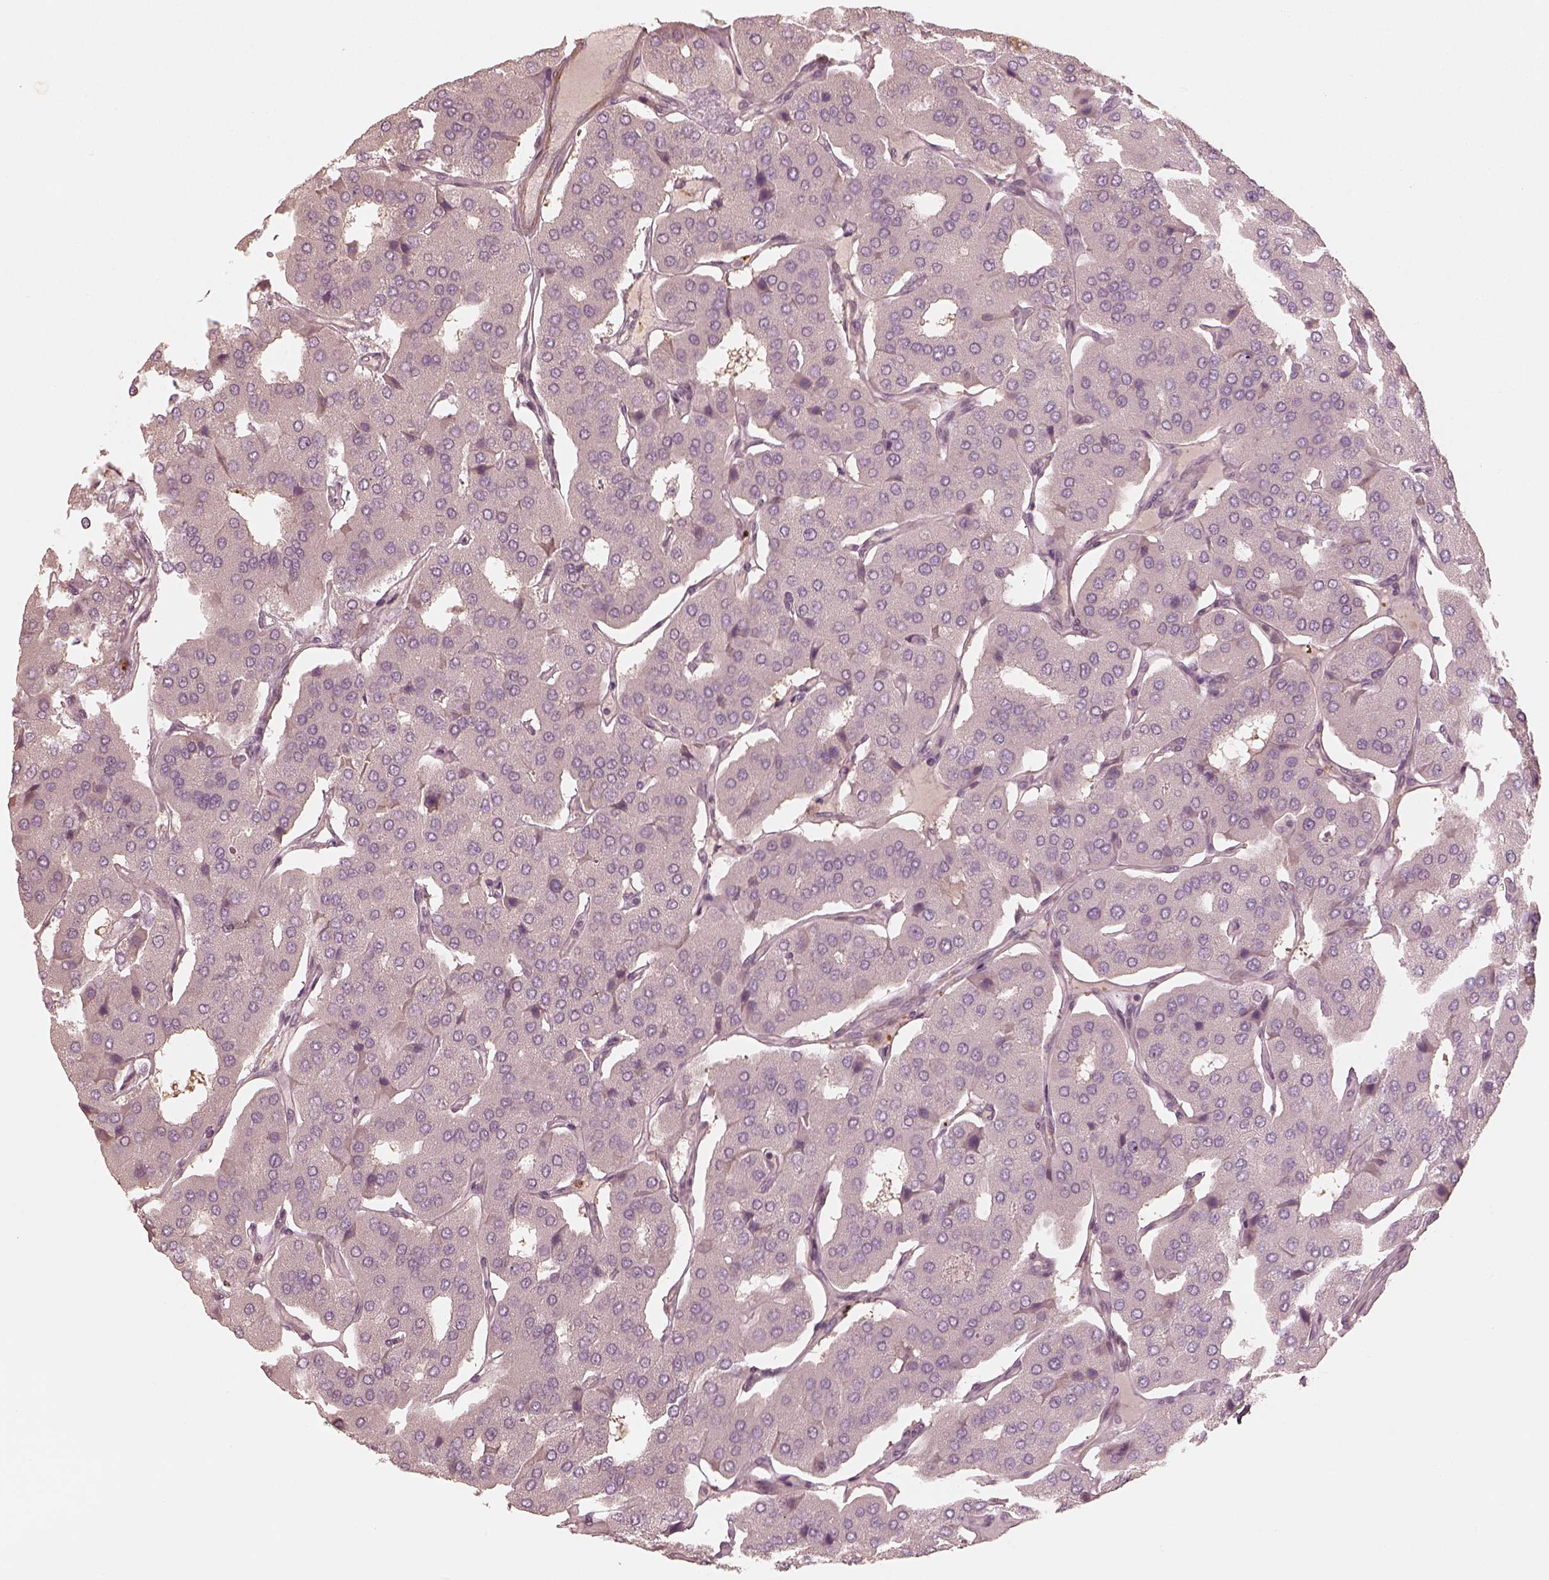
{"staining": {"intensity": "negative", "quantity": "none", "location": "none"}, "tissue": "parathyroid gland", "cell_type": "Glandular cells", "image_type": "normal", "snomed": [{"axis": "morphology", "description": "Normal tissue, NOS"}, {"axis": "morphology", "description": "Adenoma, NOS"}, {"axis": "topography", "description": "Parathyroid gland"}], "caption": "Immunohistochemistry (IHC) of unremarkable human parathyroid gland exhibits no positivity in glandular cells. The staining is performed using DAB (3,3'-diaminobenzidine) brown chromogen with nuclei counter-stained in using hematoxylin.", "gene": "KCNJ9", "patient": {"sex": "female", "age": 86}}